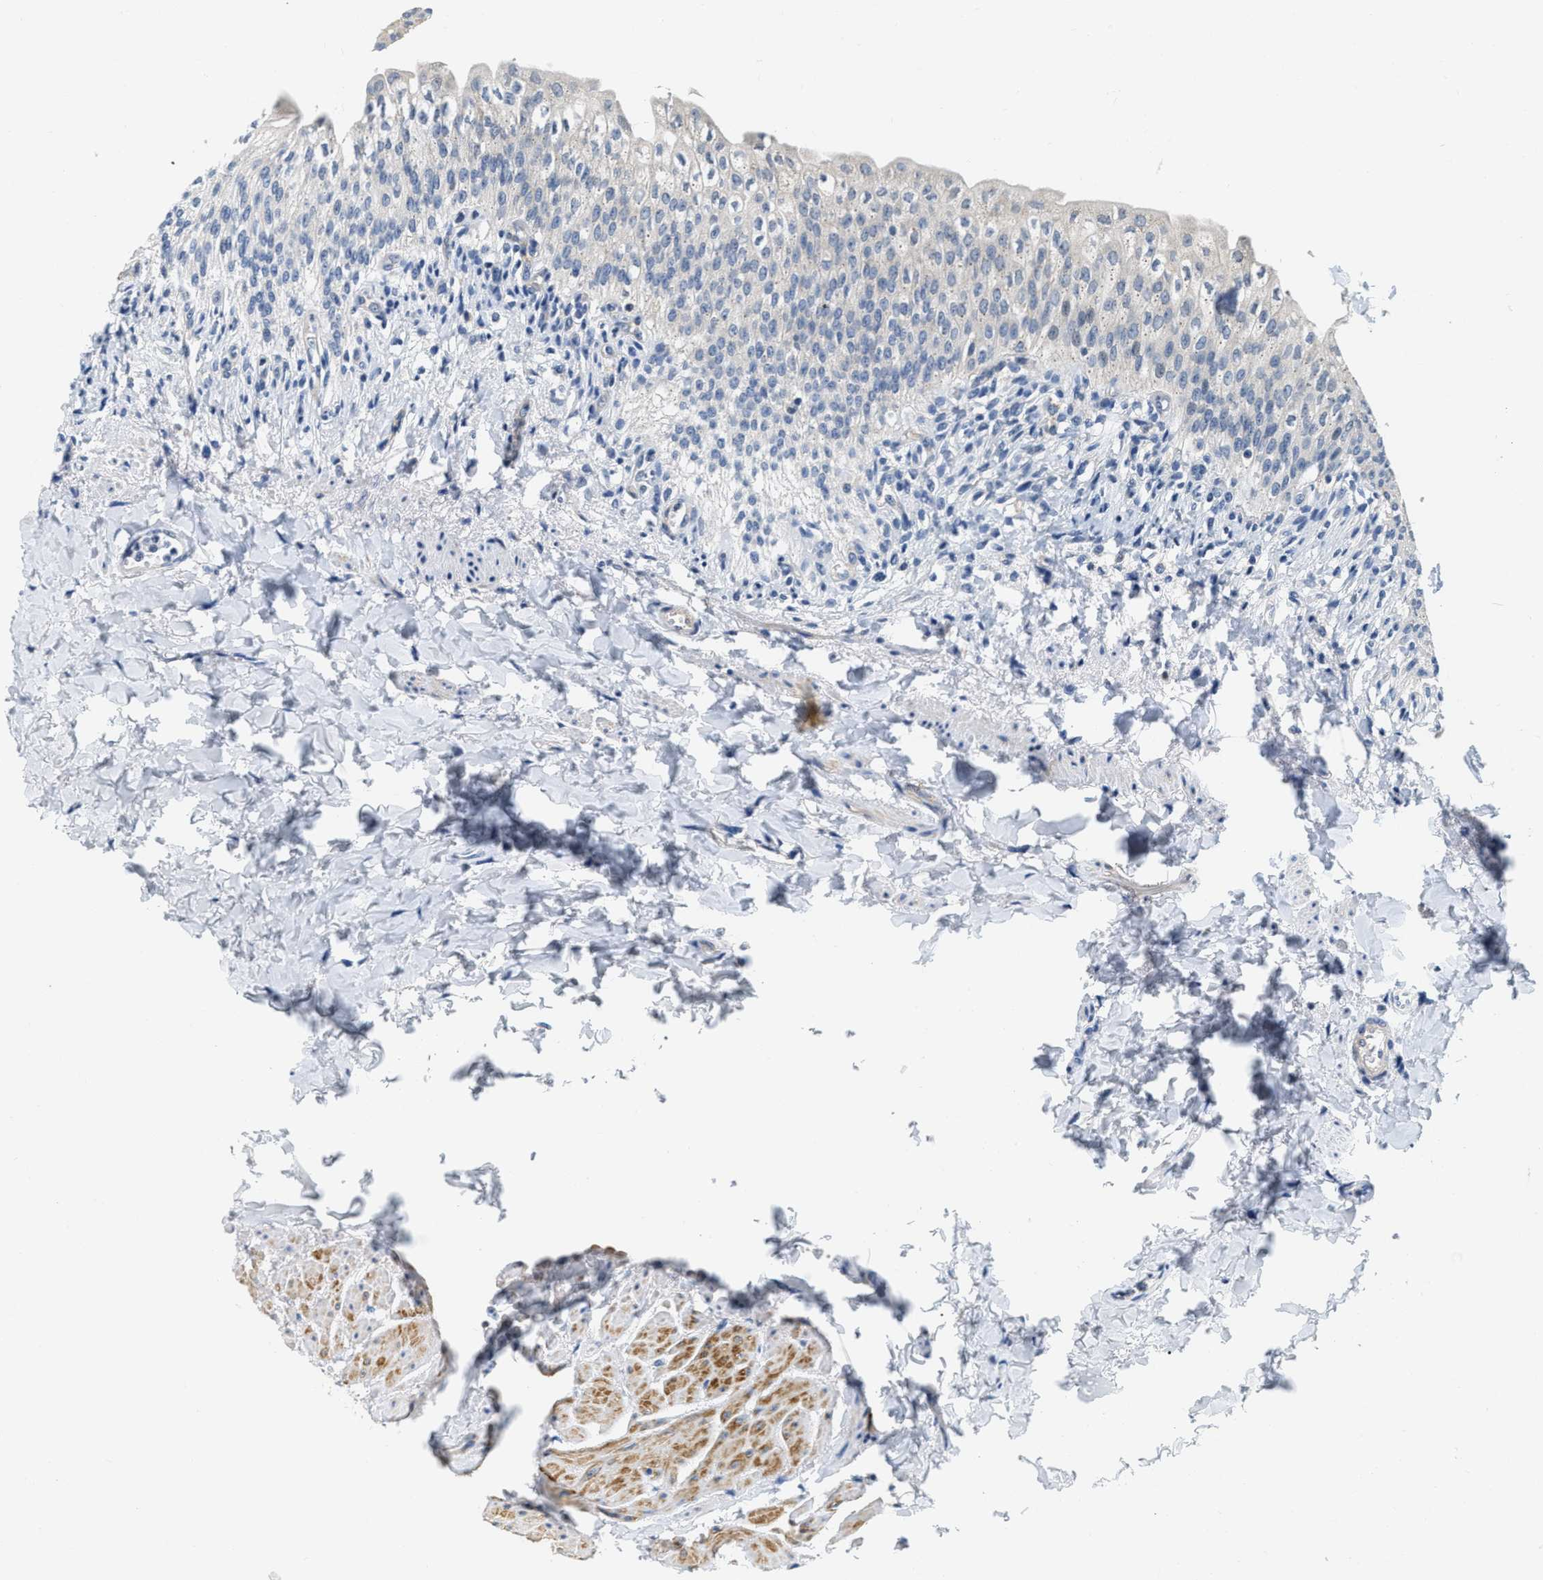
{"staining": {"intensity": "moderate", "quantity": "25%-75%", "location": "cytoplasmic/membranous"}, "tissue": "urinary bladder", "cell_type": "Urothelial cells", "image_type": "normal", "snomed": [{"axis": "morphology", "description": "Normal tissue, NOS"}, {"axis": "topography", "description": "Urinary bladder"}], "caption": "The image demonstrates staining of benign urinary bladder, revealing moderate cytoplasmic/membranous protein expression (brown color) within urothelial cells.", "gene": "EIF2AK2", "patient": {"sex": "female", "age": 60}}